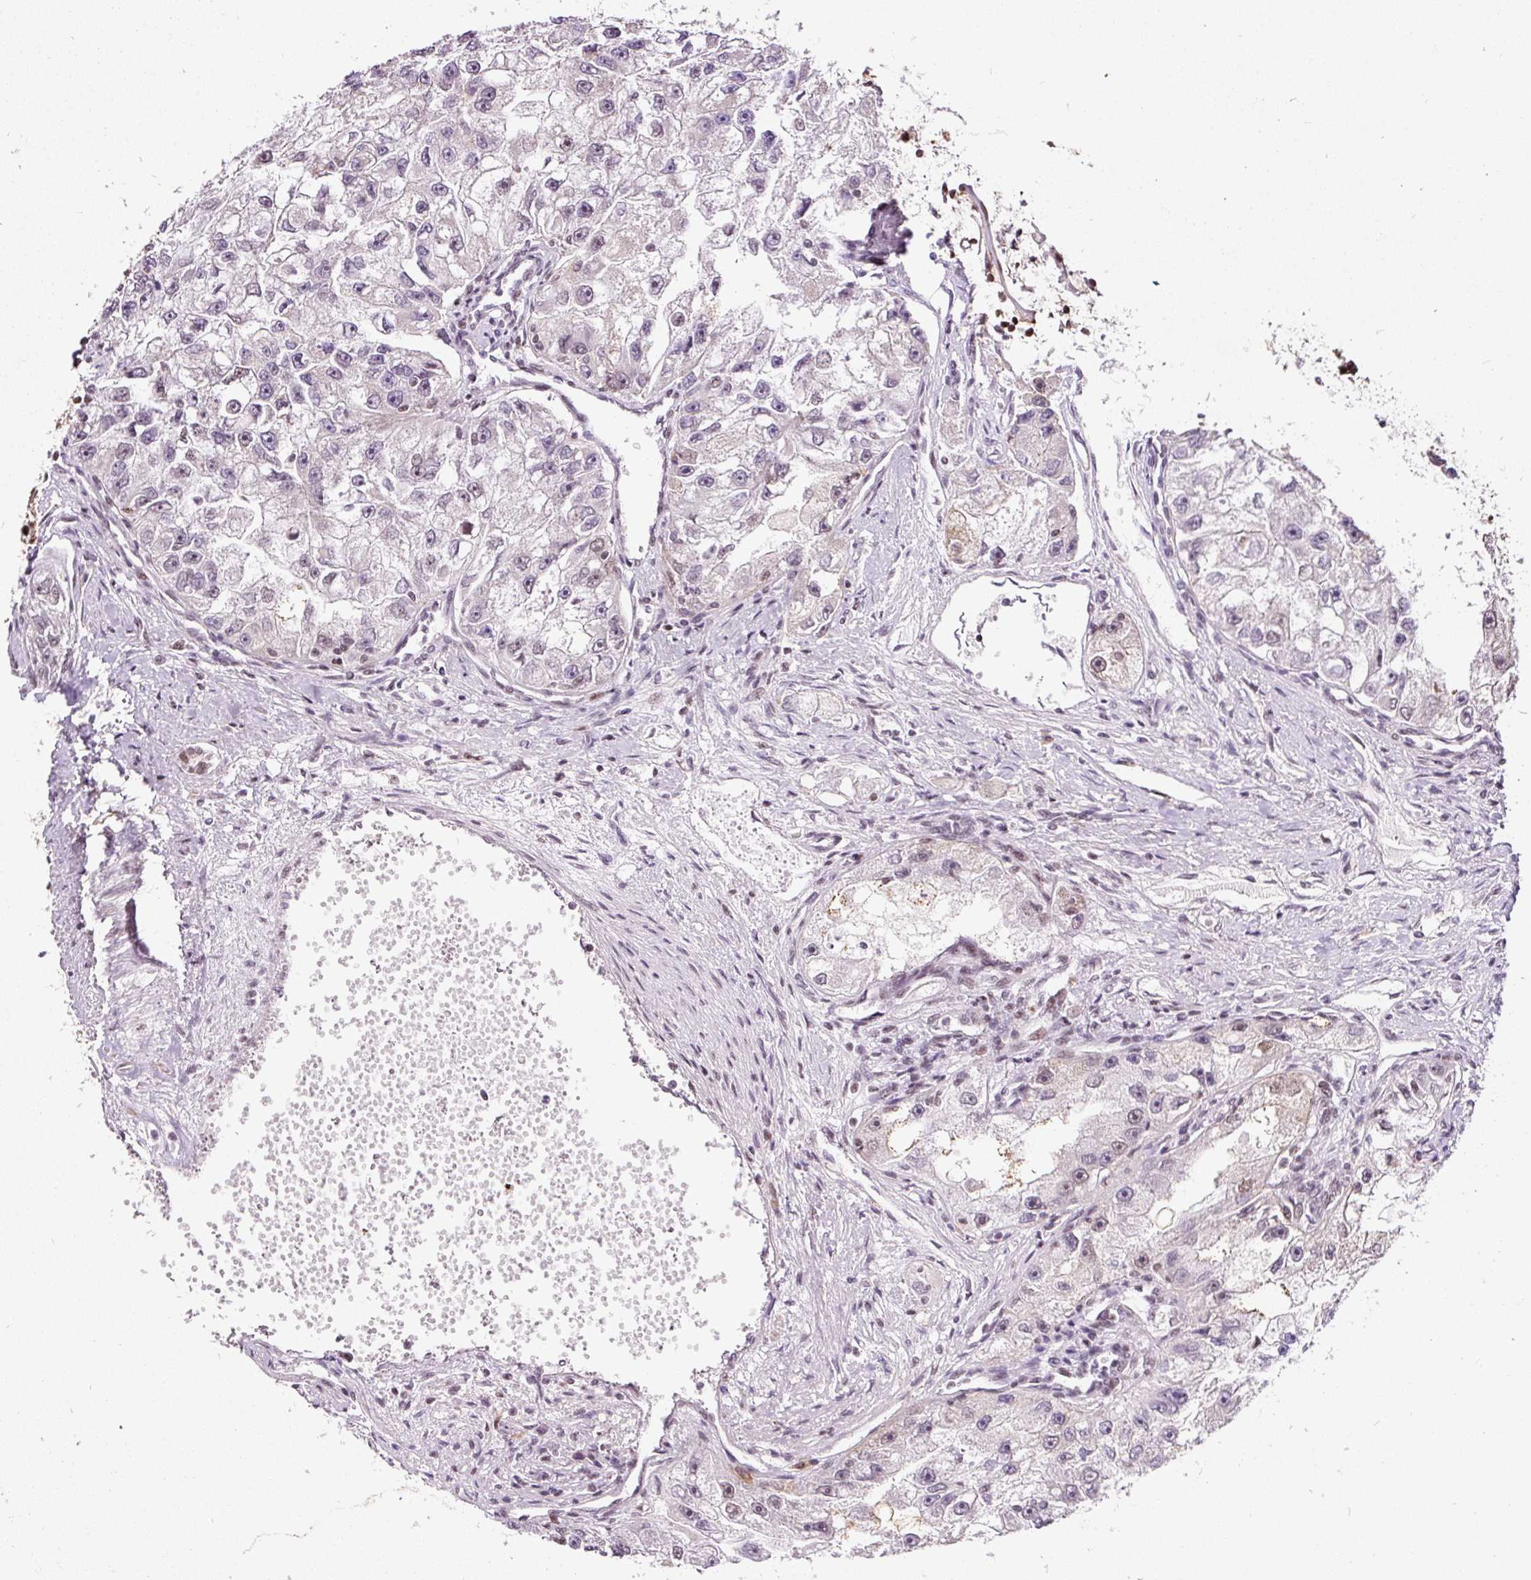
{"staining": {"intensity": "weak", "quantity": "<25%", "location": "nuclear"}, "tissue": "renal cancer", "cell_type": "Tumor cells", "image_type": "cancer", "snomed": [{"axis": "morphology", "description": "Adenocarcinoma, NOS"}, {"axis": "topography", "description": "Kidney"}], "caption": "Immunohistochemistry of human renal adenocarcinoma exhibits no positivity in tumor cells.", "gene": "HNRNPC", "patient": {"sex": "male", "age": 63}}